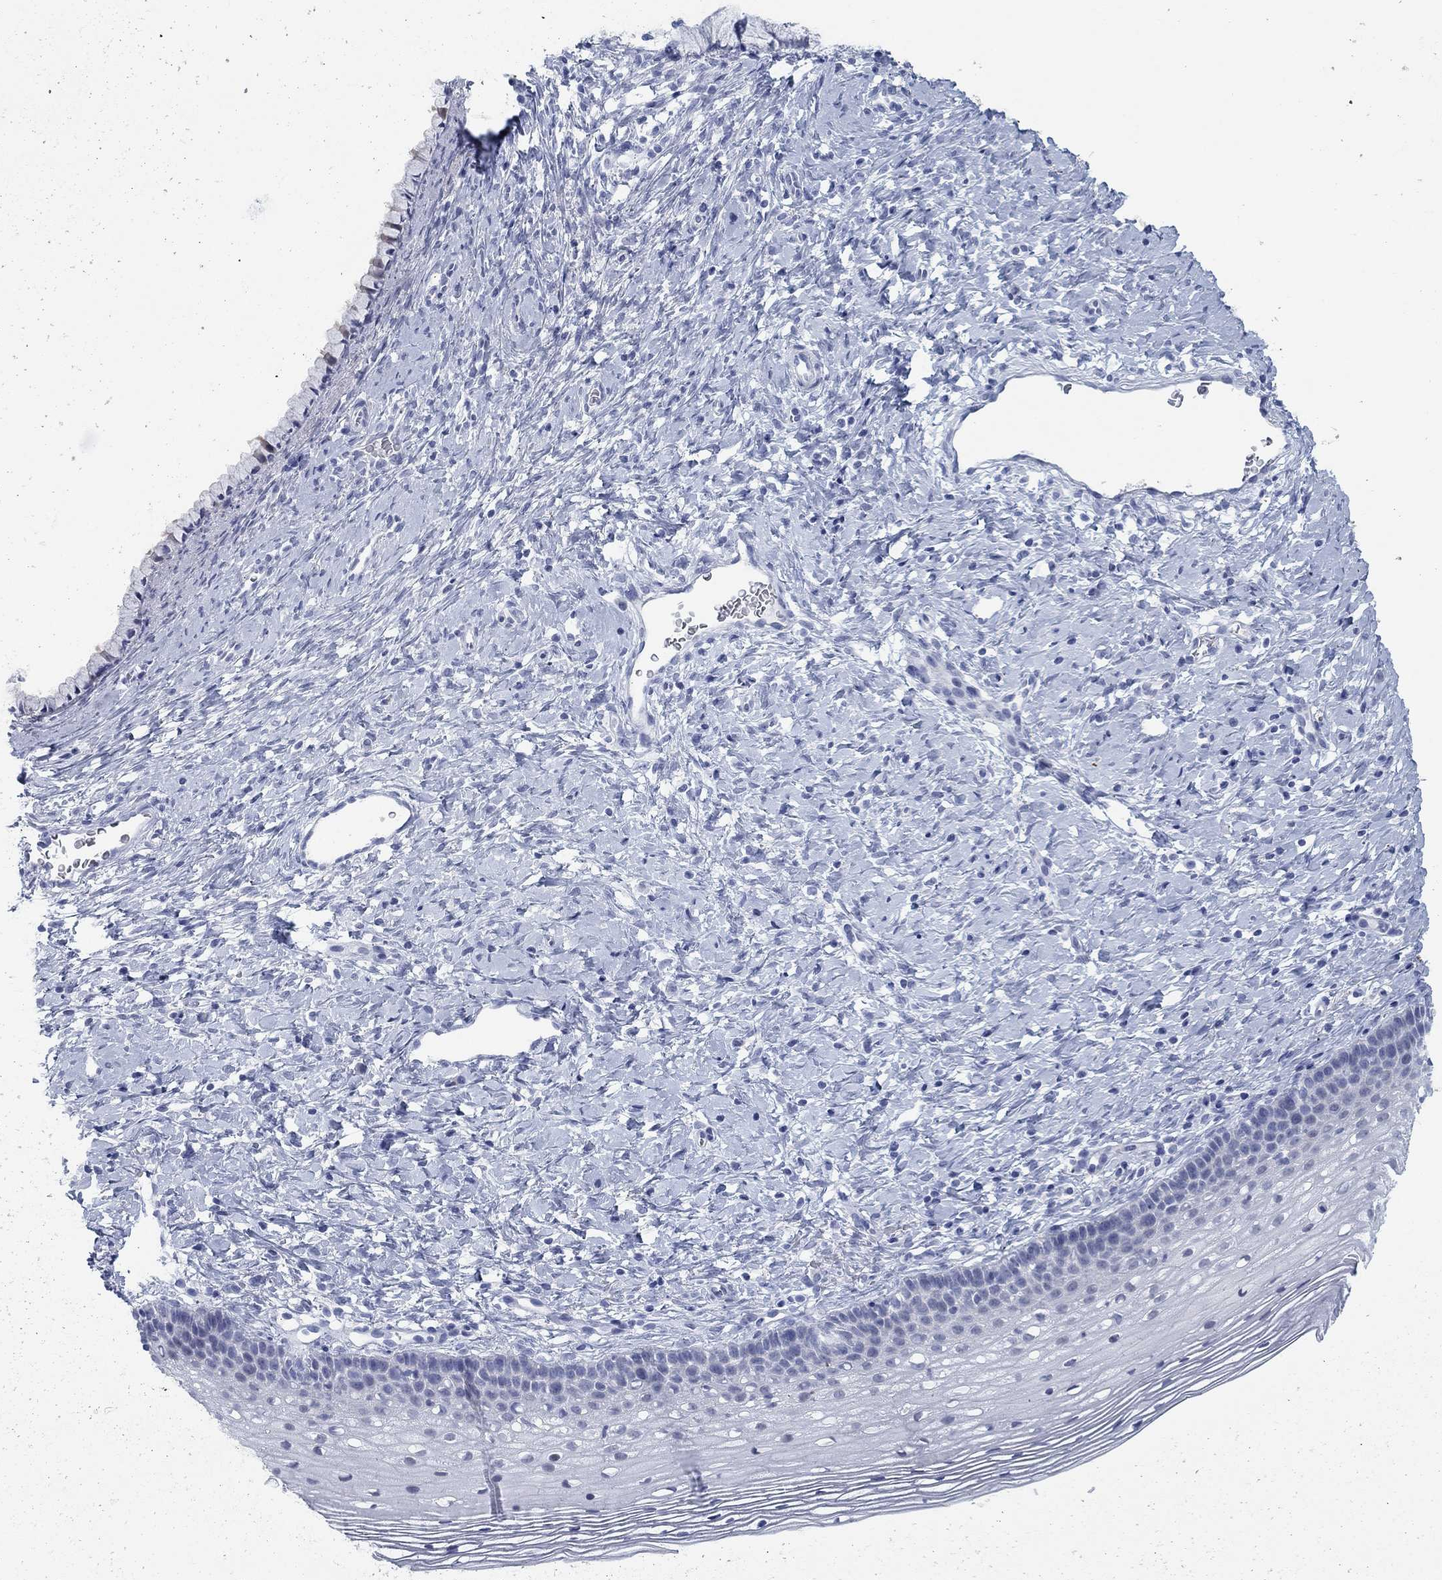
{"staining": {"intensity": "negative", "quantity": "none", "location": "none"}, "tissue": "cervix", "cell_type": "Glandular cells", "image_type": "normal", "snomed": [{"axis": "morphology", "description": "Normal tissue, NOS"}, {"axis": "topography", "description": "Cervix"}], "caption": "High magnification brightfield microscopy of unremarkable cervix stained with DAB (3,3'-diaminobenzidine) (brown) and counterstained with hematoxylin (blue): glandular cells show no significant positivity. Nuclei are stained in blue.", "gene": "DNAL1", "patient": {"sex": "female", "age": 39}}